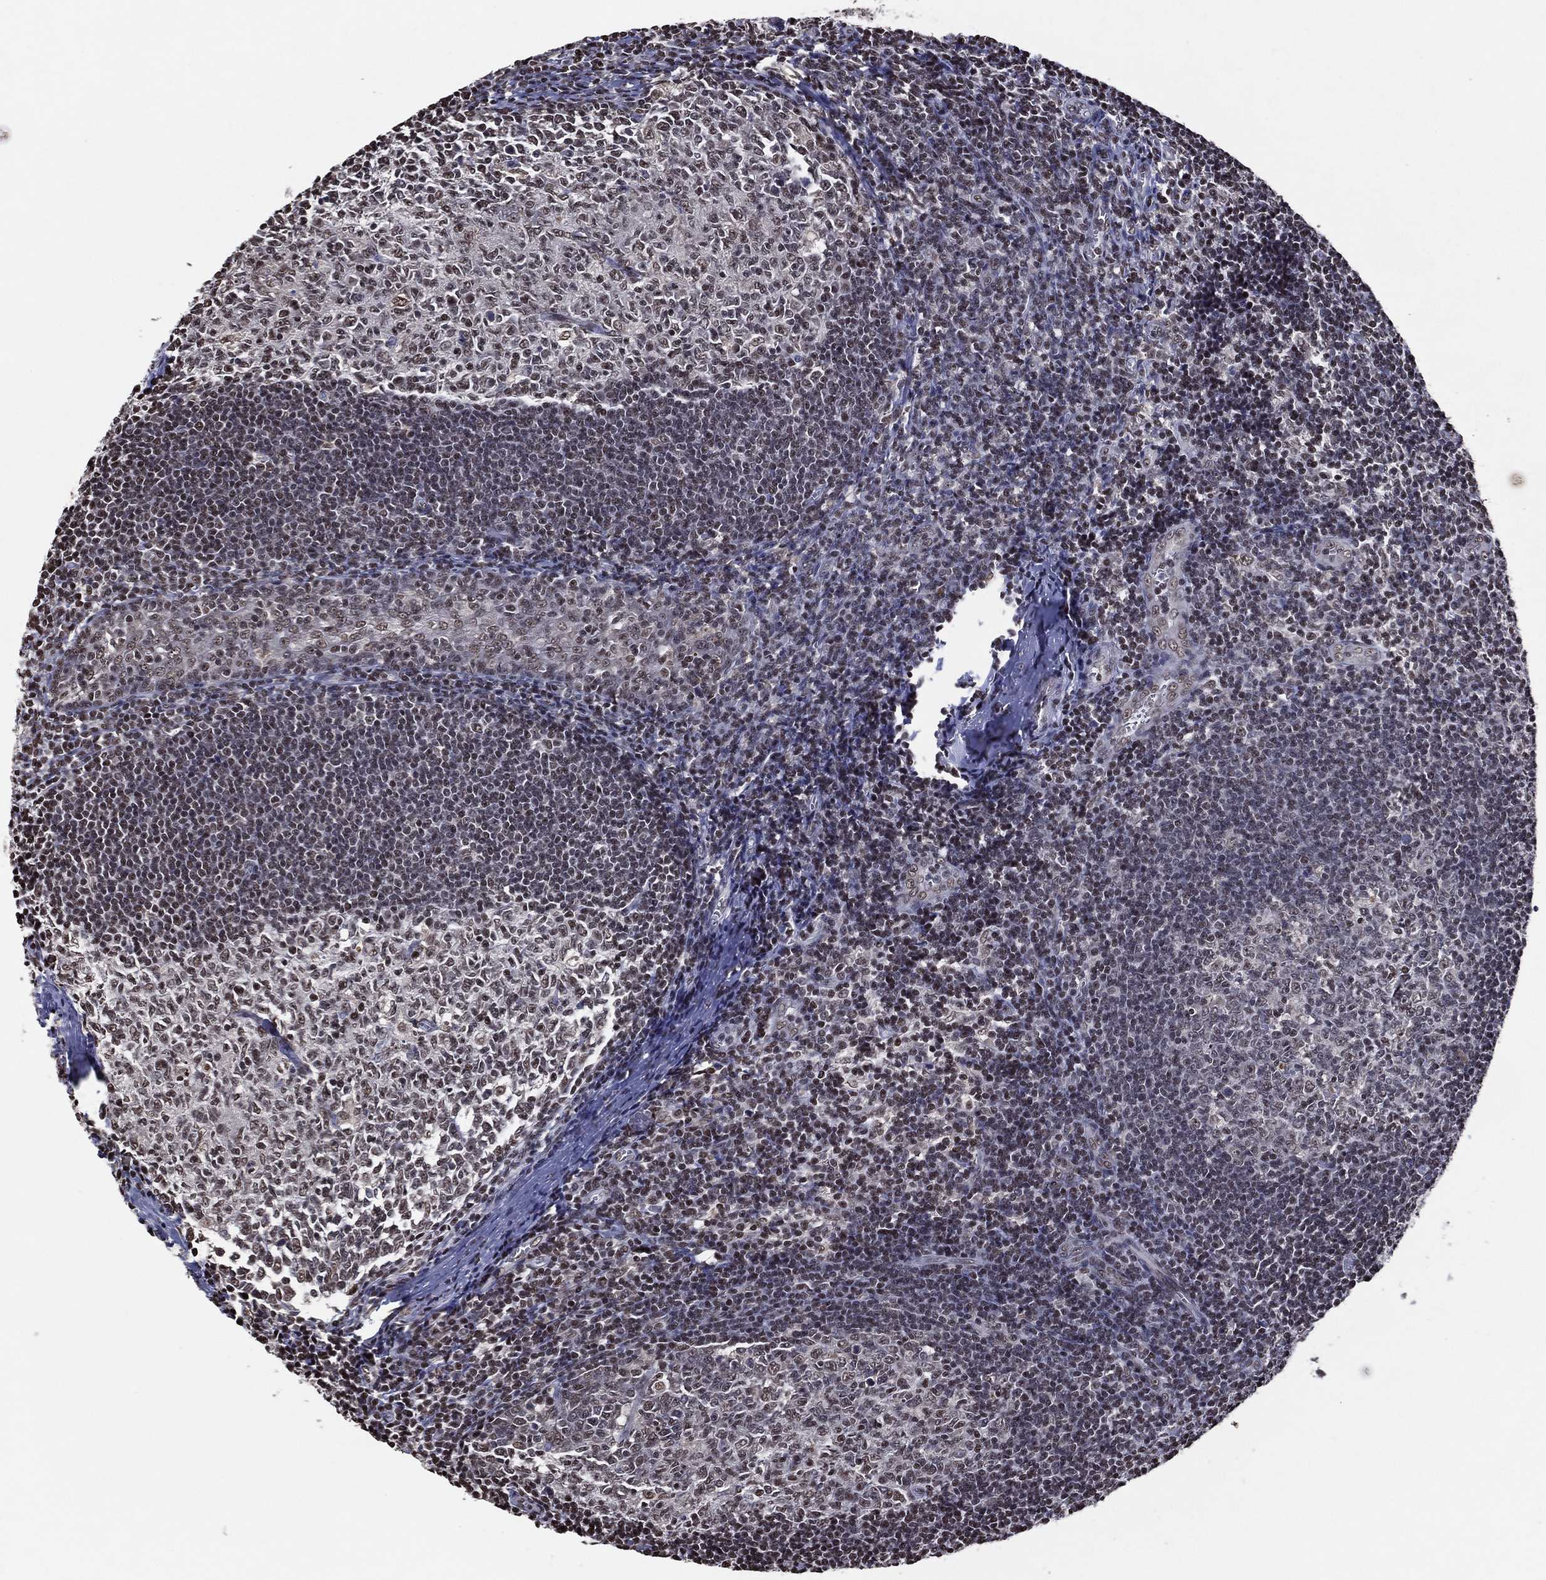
{"staining": {"intensity": "moderate", "quantity": "<25%", "location": "nuclear"}, "tissue": "tonsil", "cell_type": "Germinal center cells", "image_type": "normal", "snomed": [{"axis": "morphology", "description": "Normal tissue, NOS"}, {"axis": "topography", "description": "Tonsil"}], "caption": "This is a micrograph of immunohistochemistry (IHC) staining of normal tonsil, which shows moderate expression in the nuclear of germinal center cells.", "gene": "ZBTB42", "patient": {"sex": "male", "age": 33}}